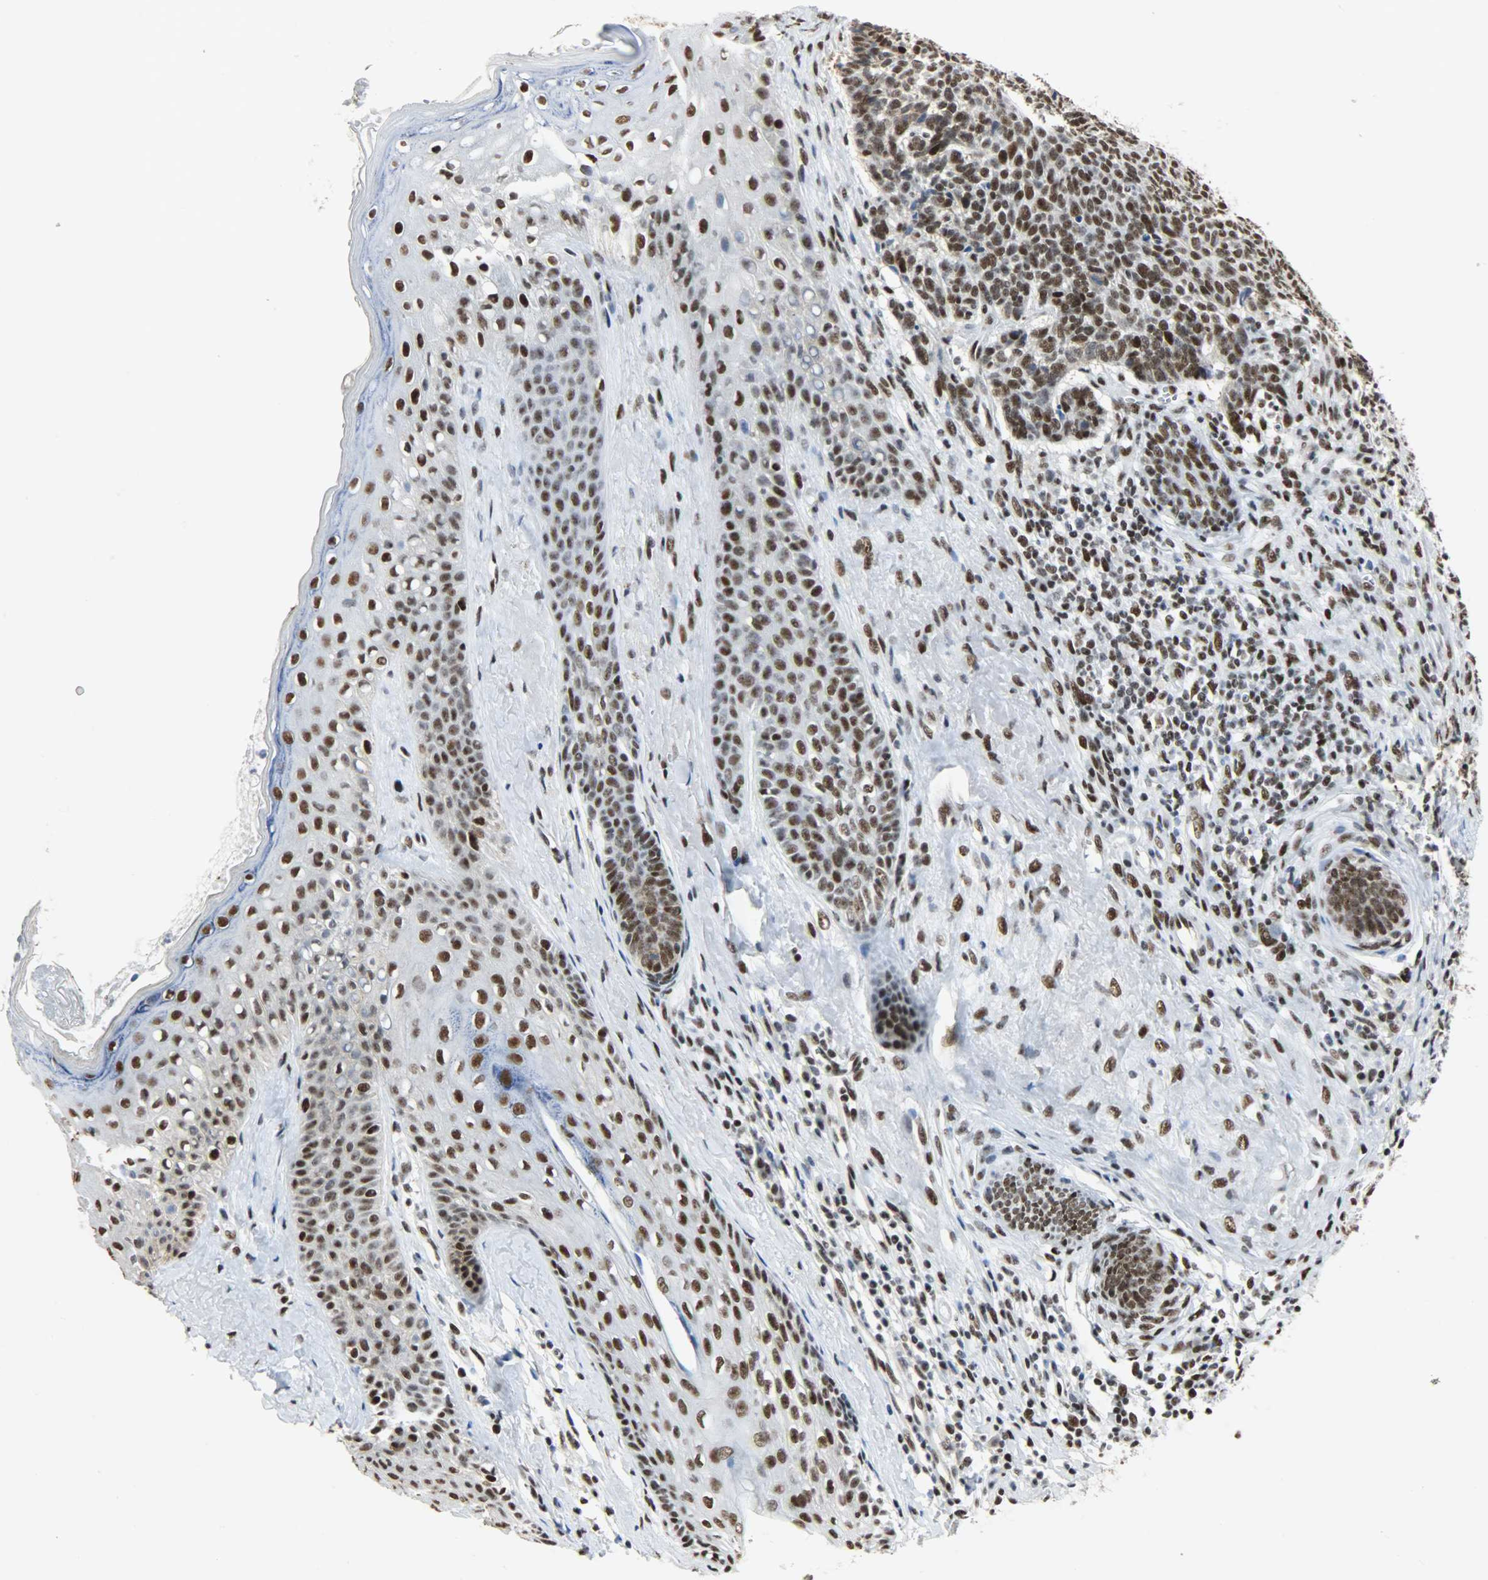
{"staining": {"intensity": "strong", "quantity": ">75%", "location": "nuclear"}, "tissue": "skin cancer", "cell_type": "Tumor cells", "image_type": "cancer", "snomed": [{"axis": "morphology", "description": "Basal cell carcinoma"}, {"axis": "topography", "description": "Skin"}], "caption": "About >75% of tumor cells in skin cancer (basal cell carcinoma) reveal strong nuclear protein positivity as visualized by brown immunohistochemical staining.", "gene": "SSB", "patient": {"sex": "male", "age": 84}}